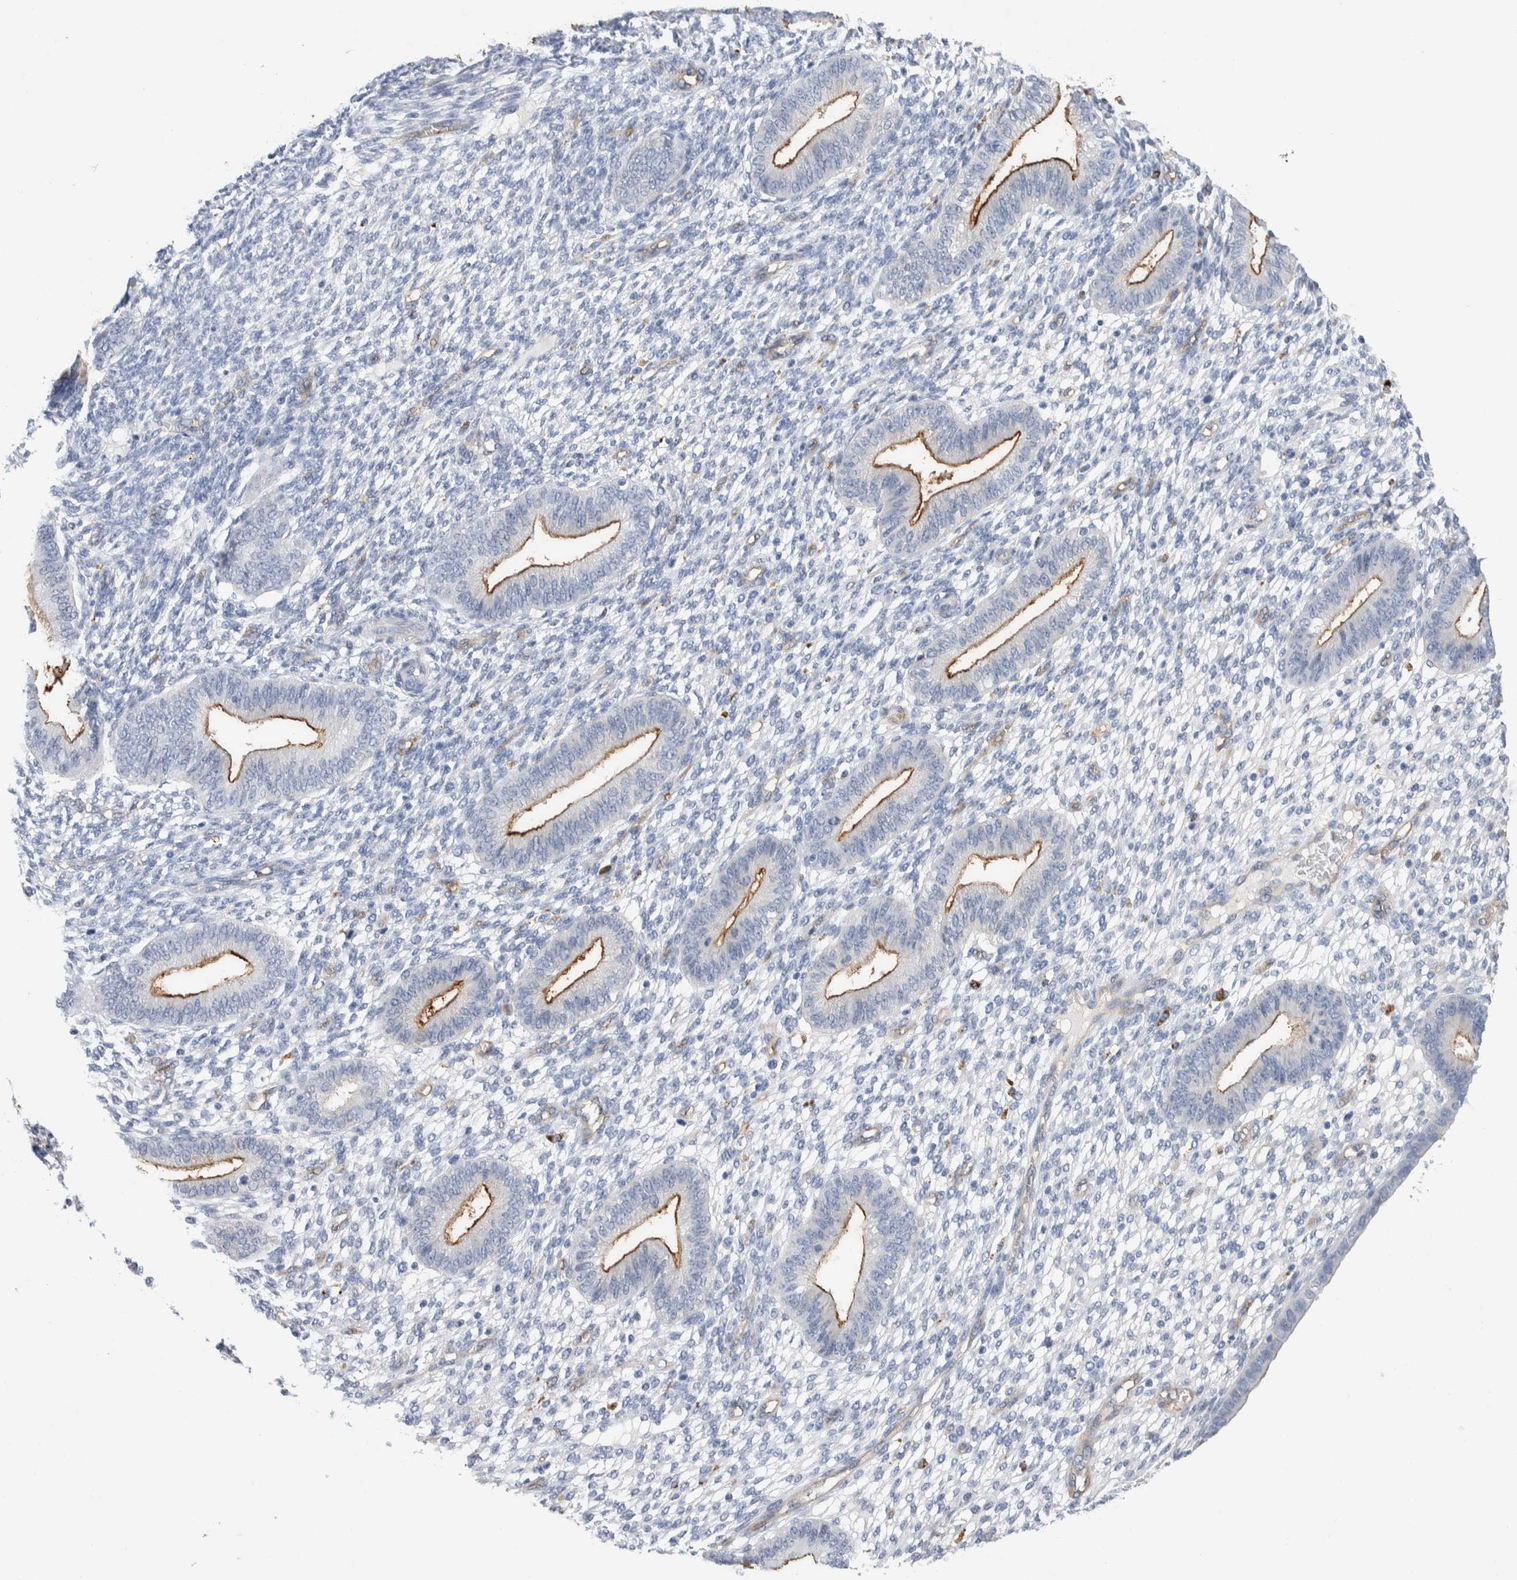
{"staining": {"intensity": "negative", "quantity": "none", "location": "none"}, "tissue": "endometrium", "cell_type": "Cells in endometrial stroma", "image_type": "normal", "snomed": [{"axis": "morphology", "description": "Normal tissue, NOS"}, {"axis": "topography", "description": "Endometrium"}], "caption": "Histopathology image shows no significant protein positivity in cells in endometrial stroma of benign endometrium. (DAB (3,3'-diaminobenzidine) immunohistochemistry (IHC) with hematoxylin counter stain).", "gene": "METRNL", "patient": {"sex": "female", "age": 46}}